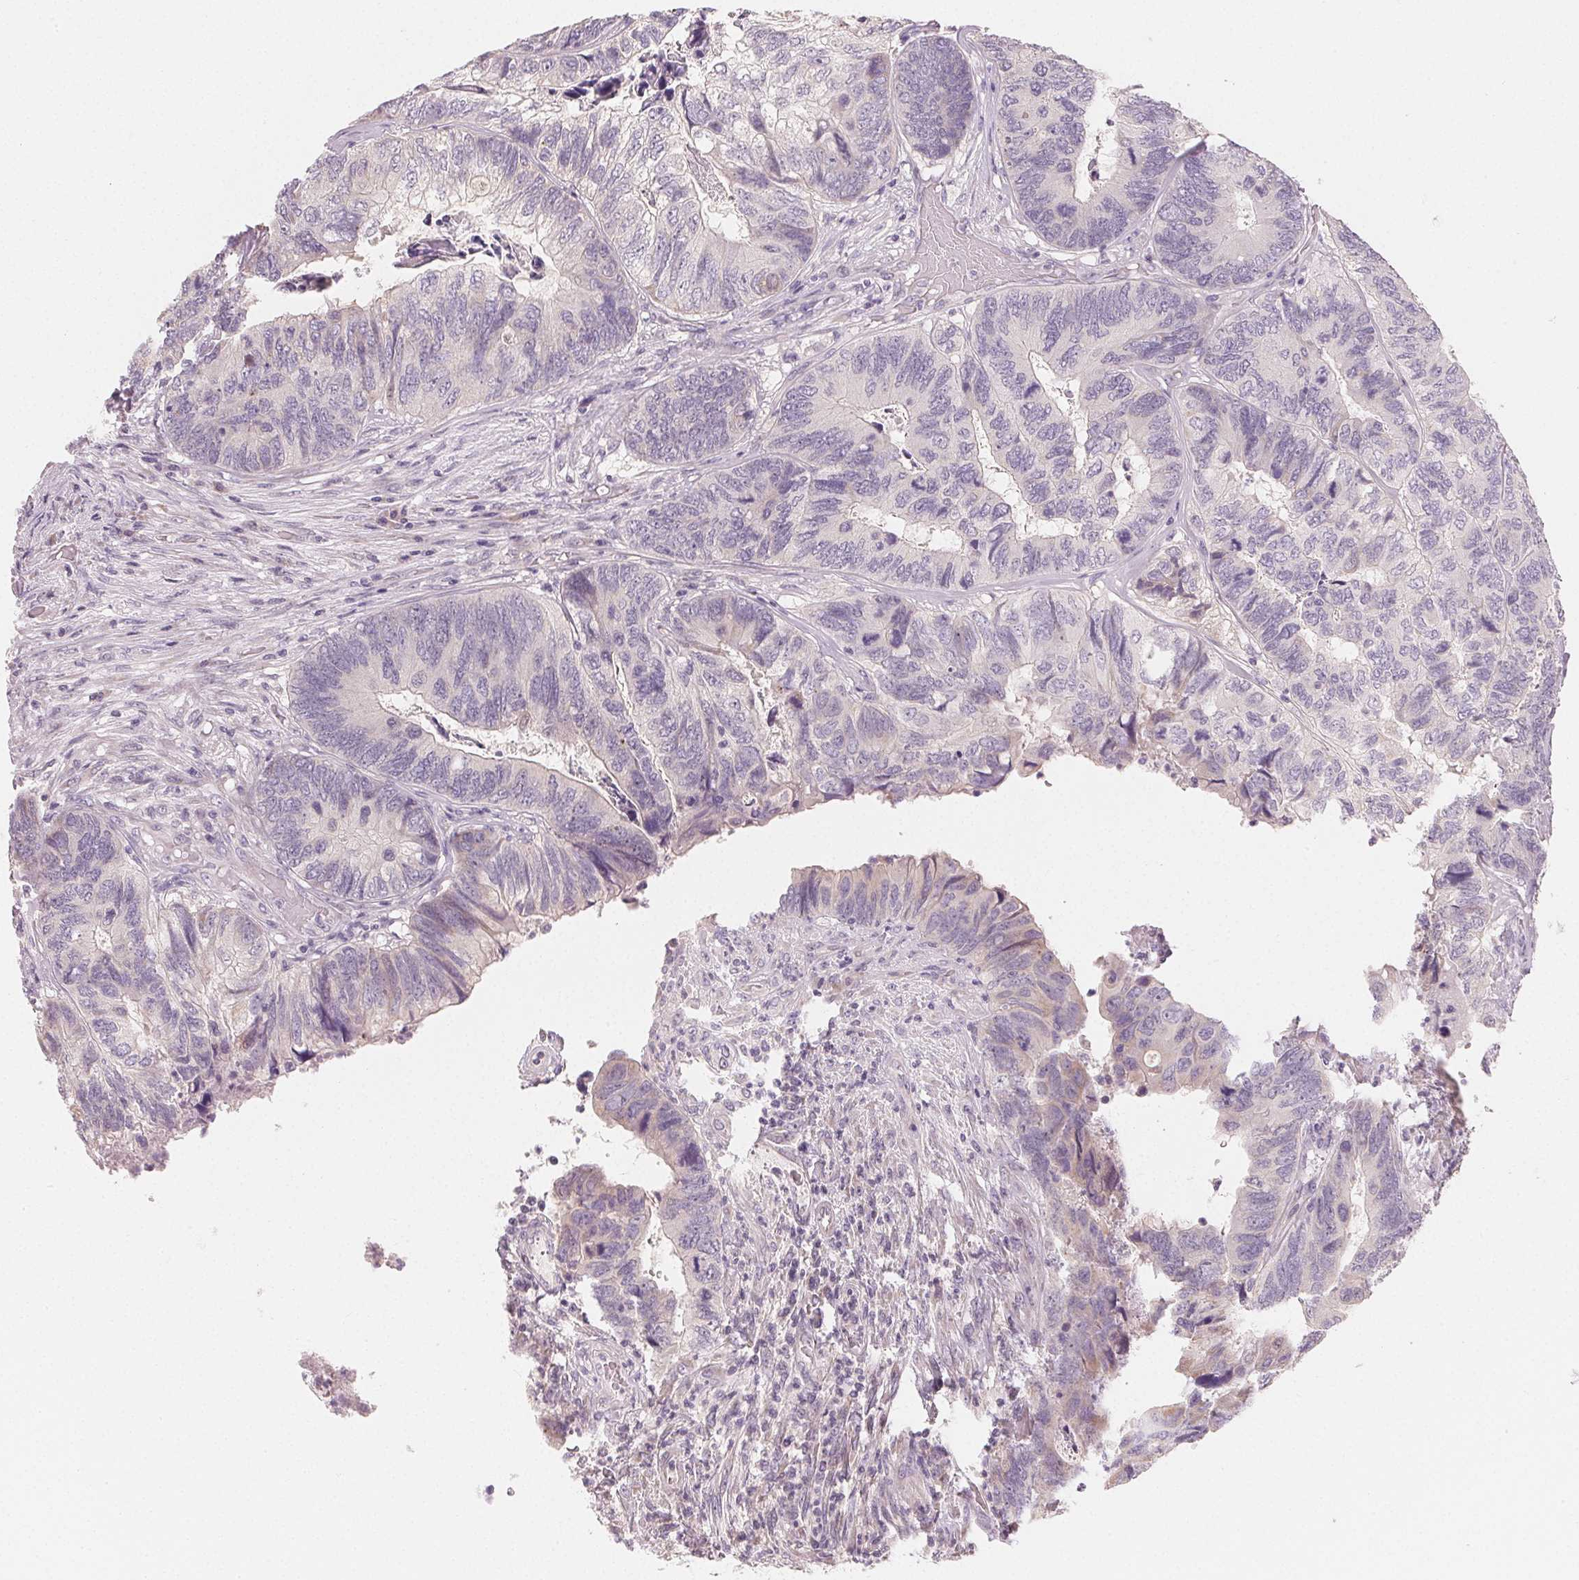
{"staining": {"intensity": "negative", "quantity": "none", "location": "none"}, "tissue": "colorectal cancer", "cell_type": "Tumor cells", "image_type": "cancer", "snomed": [{"axis": "morphology", "description": "Adenocarcinoma, NOS"}, {"axis": "topography", "description": "Colon"}], "caption": "Micrograph shows no significant protein staining in tumor cells of adenocarcinoma (colorectal).", "gene": "MYBL1", "patient": {"sex": "female", "age": 67}}